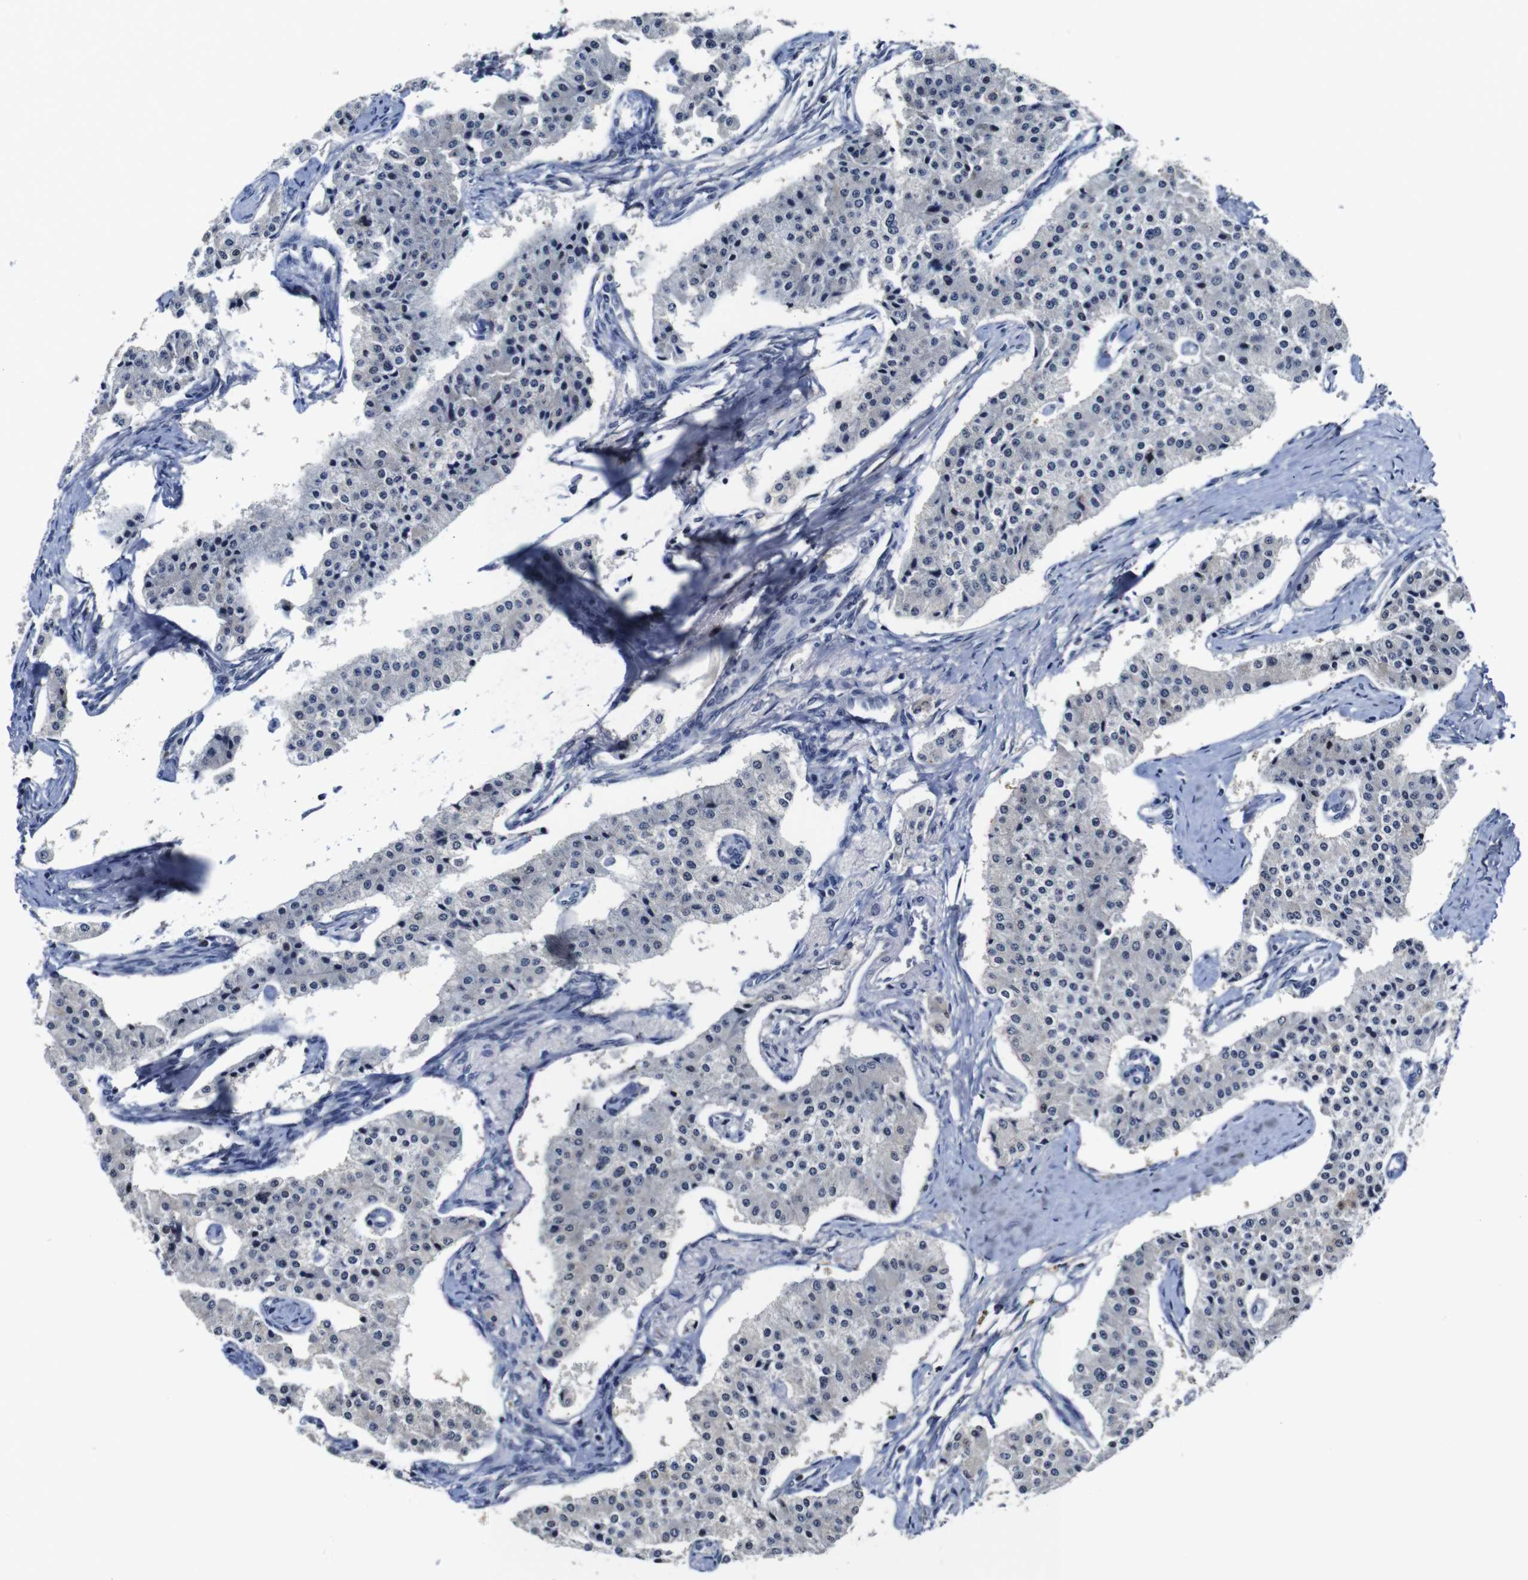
{"staining": {"intensity": "negative", "quantity": "none", "location": "none"}, "tissue": "carcinoid", "cell_type": "Tumor cells", "image_type": "cancer", "snomed": [{"axis": "morphology", "description": "Carcinoid, malignant, NOS"}, {"axis": "topography", "description": "Colon"}], "caption": "This is a photomicrograph of IHC staining of malignant carcinoid, which shows no staining in tumor cells.", "gene": "NTRK3", "patient": {"sex": "female", "age": 52}}